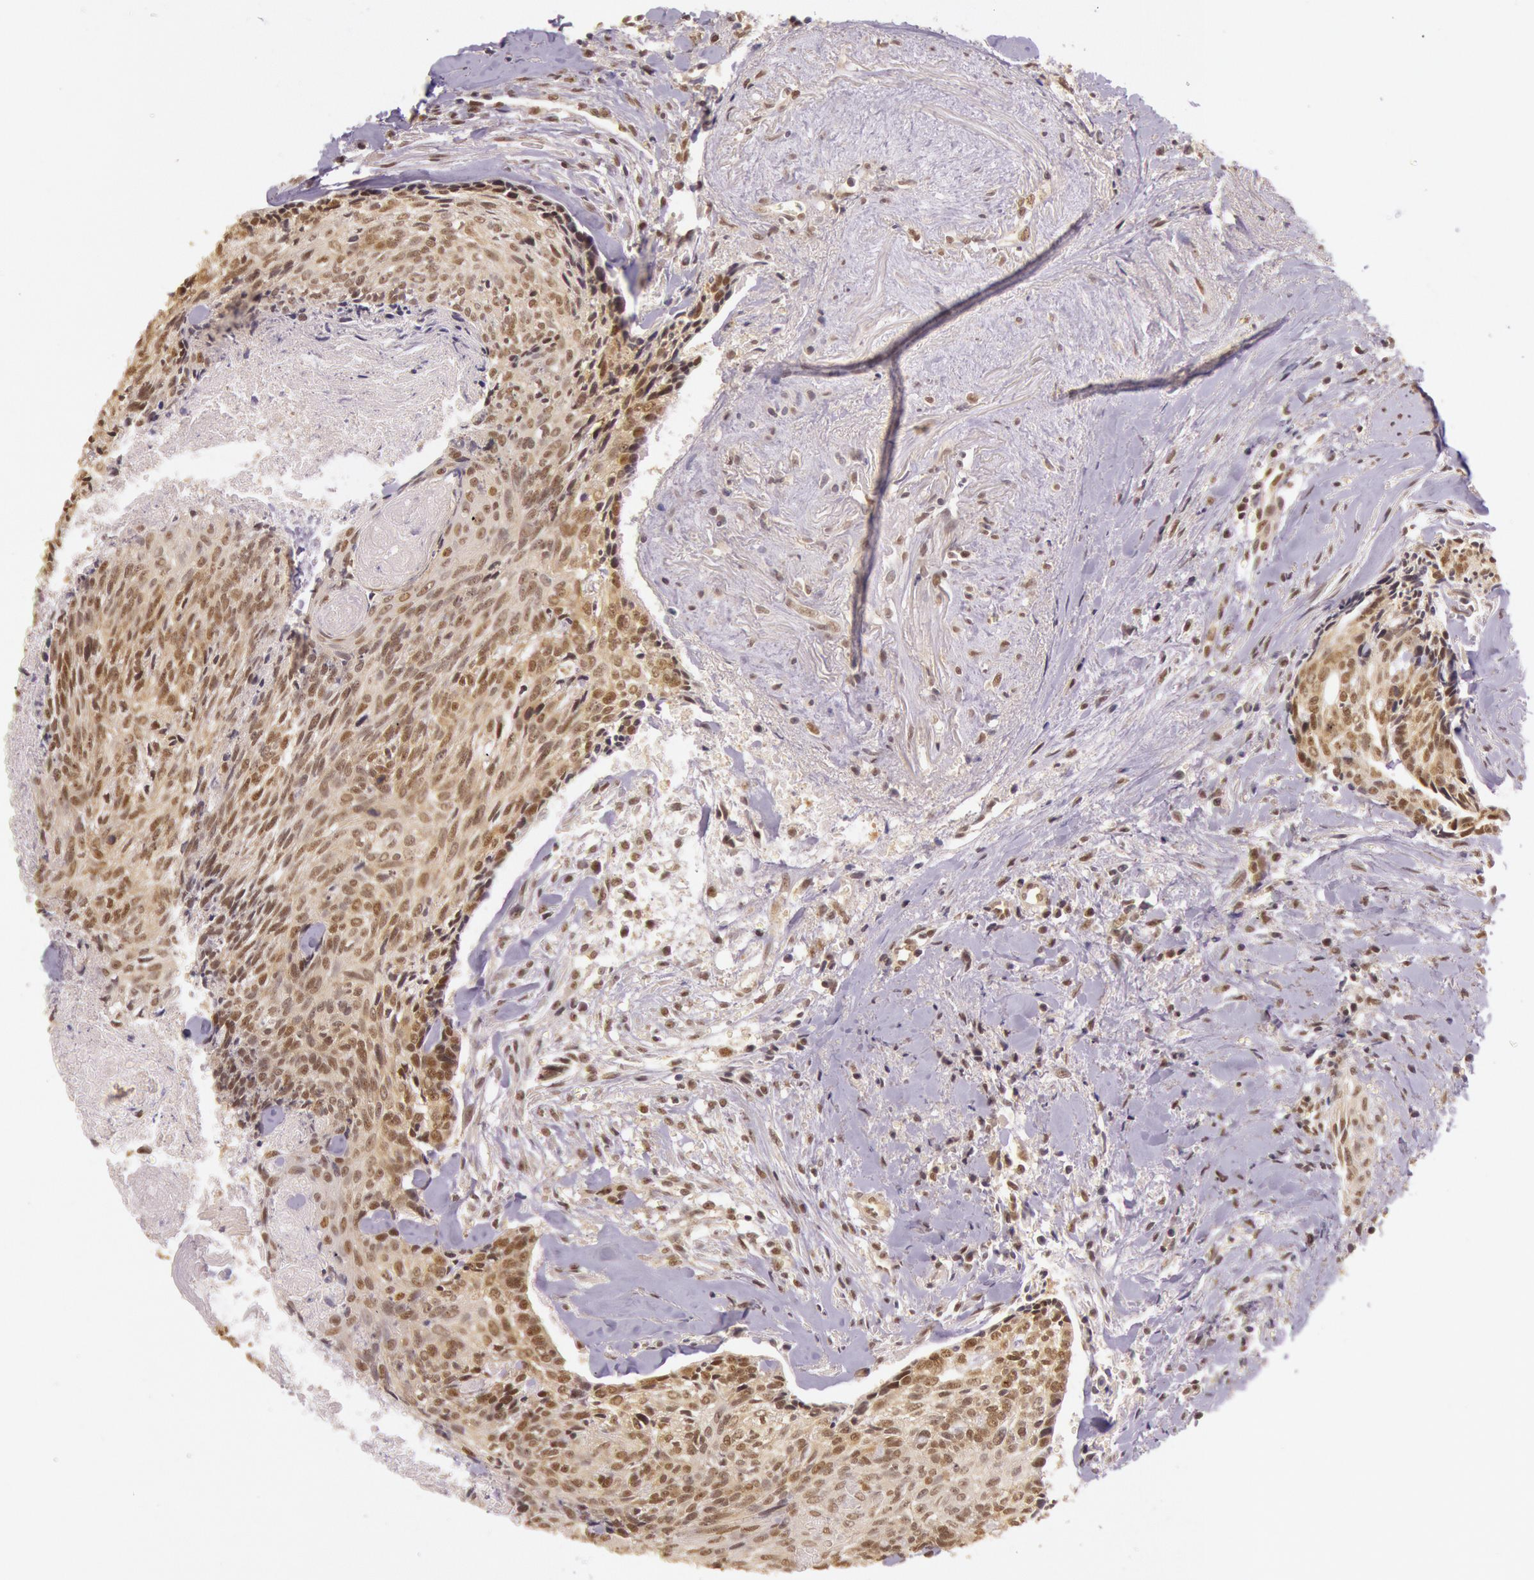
{"staining": {"intensity": "moderate", "quantity": ">75%", "location": "cytoplasmic/membranous,nuclear"}, "tissue": "head and neck cancer", "cell_type": "Tumor cells", "image_type": "cancer", "snomed": [{"axis": "morphology", "description": "Squamous cell carcinoma, NOS"}, {"axis": "topography", "description": "Salivary gland"}, {"axis": "topography", "description": "Head-Neck"}], "caption": "There is medium levels of moderate cytoplasmic/membranous and nuclear positivity in tumor cells of squamous cell carcinoma (head and neck), as demonstrated by immunohistochemical staining (brown color).", "gene": "RTL10", "patient": {"sex": "male", "age": 70}}